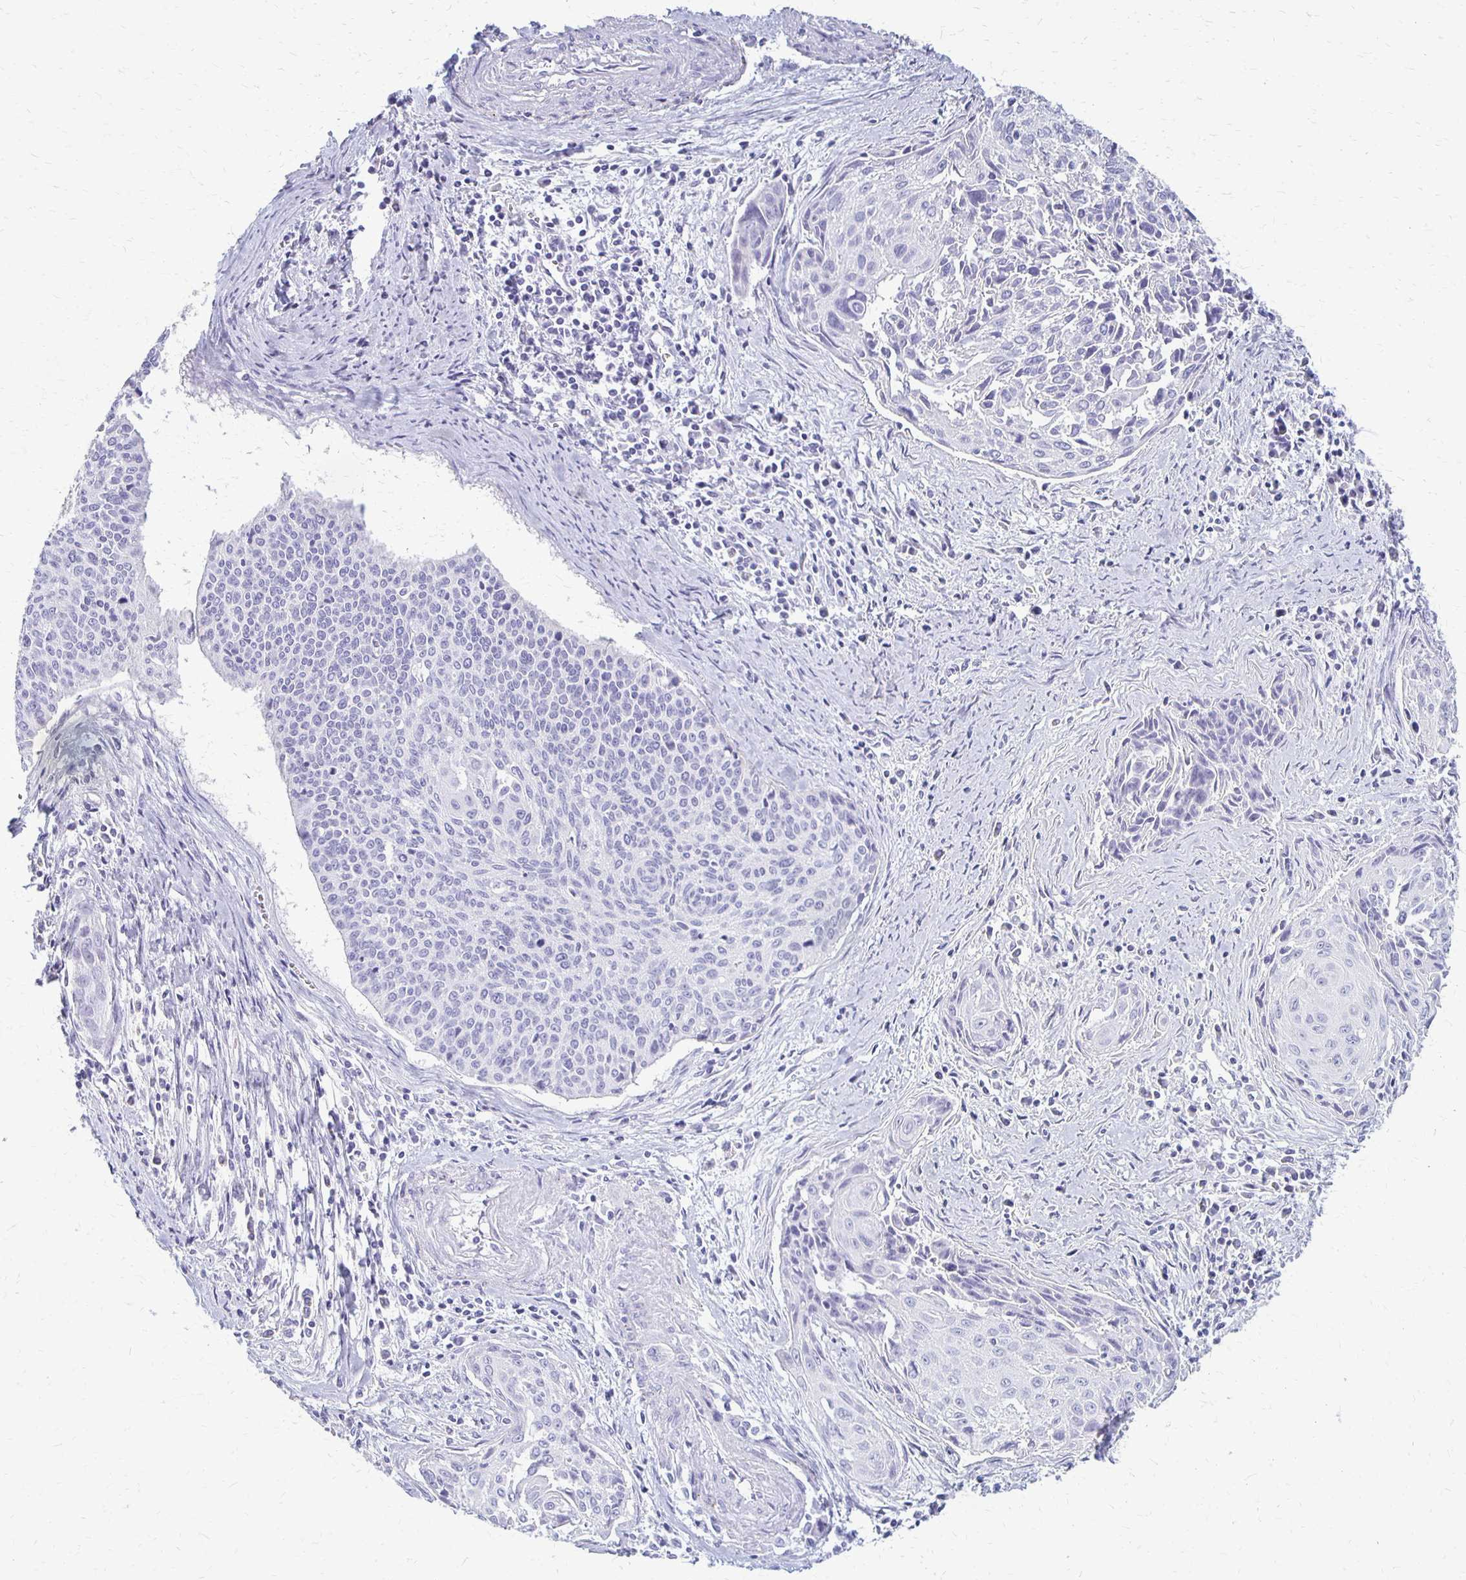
{"staining": {"intensity": "negative", "quantity": "none", "location": "none"}, "tissue": "cervical cancer", "cell_type": "Tumor cells", "image_type": "cancer", "snomed": [{"axis": "morphology", "description": "Squamous cell carcinoma, NOS"}, {"axis": "topography", "description": "Cervix"}], "caption": "The immunohistochemistry (IHC) image has no significant positivity in tumor cells of cervical cancer (squamous cell carcinoma) tissue.", "gene": "RHOC", "patient": {"sex": "female", "age": 55}}